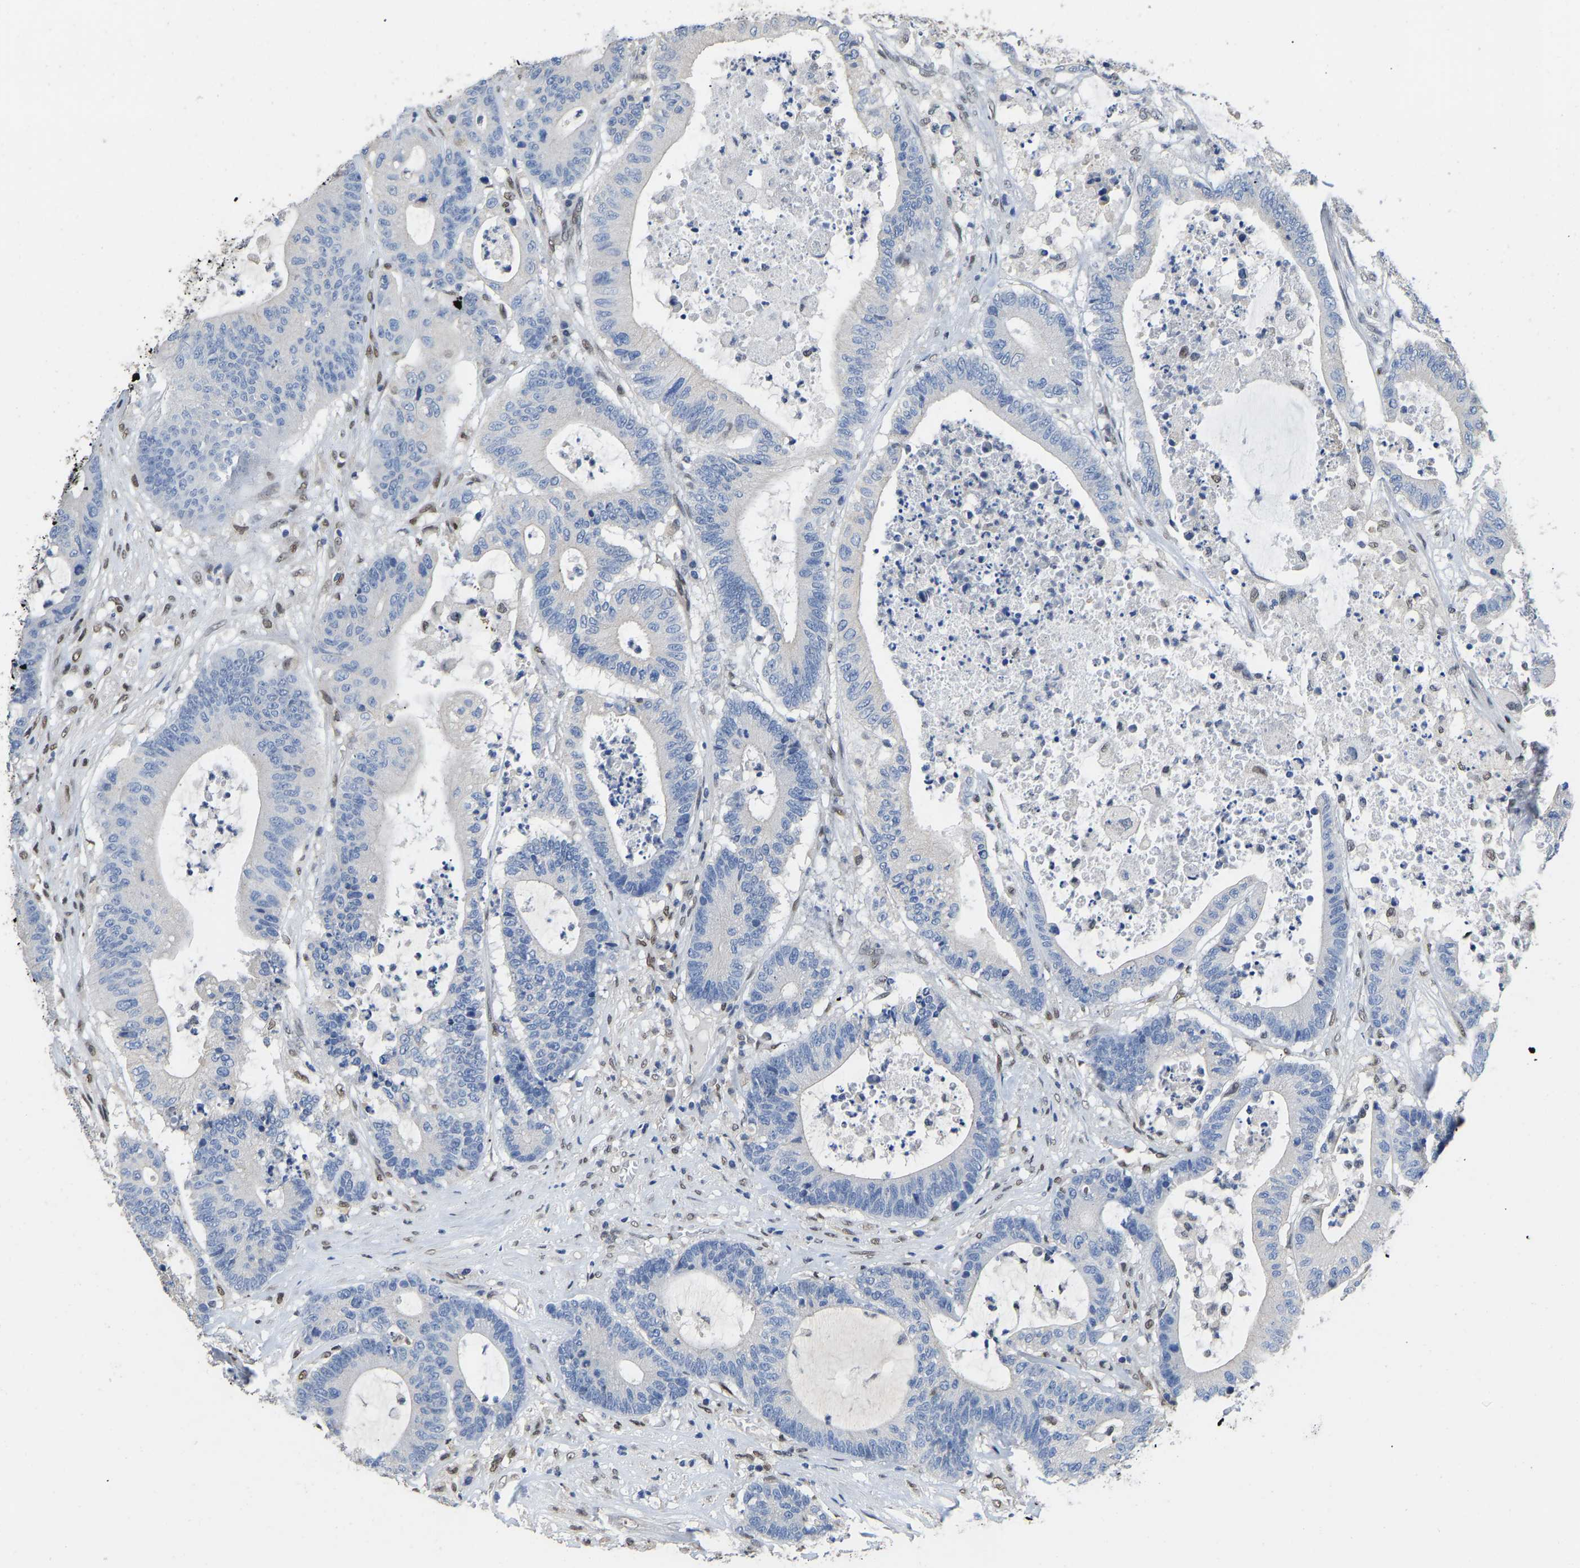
{"staining": {"intensity": "negative", "quantity": "none", "location": "none"}, "tissue": "colorectal cancer", "cell_type": "Tumor cells", "image_type": "cancer", "snomed": [{"axis": "morphology", "description": "Adenocarcinoma, NOS"}, {"axis": "topography", "description": "Colon"}], "caption": "This is a micrograph of immunohistochemistry (IHC) staining of adenocarcinoma (colorectal), which shows no expression in tumor cells.", "gene": "QKI", "patient": {"sex": "female", "age": 84}}